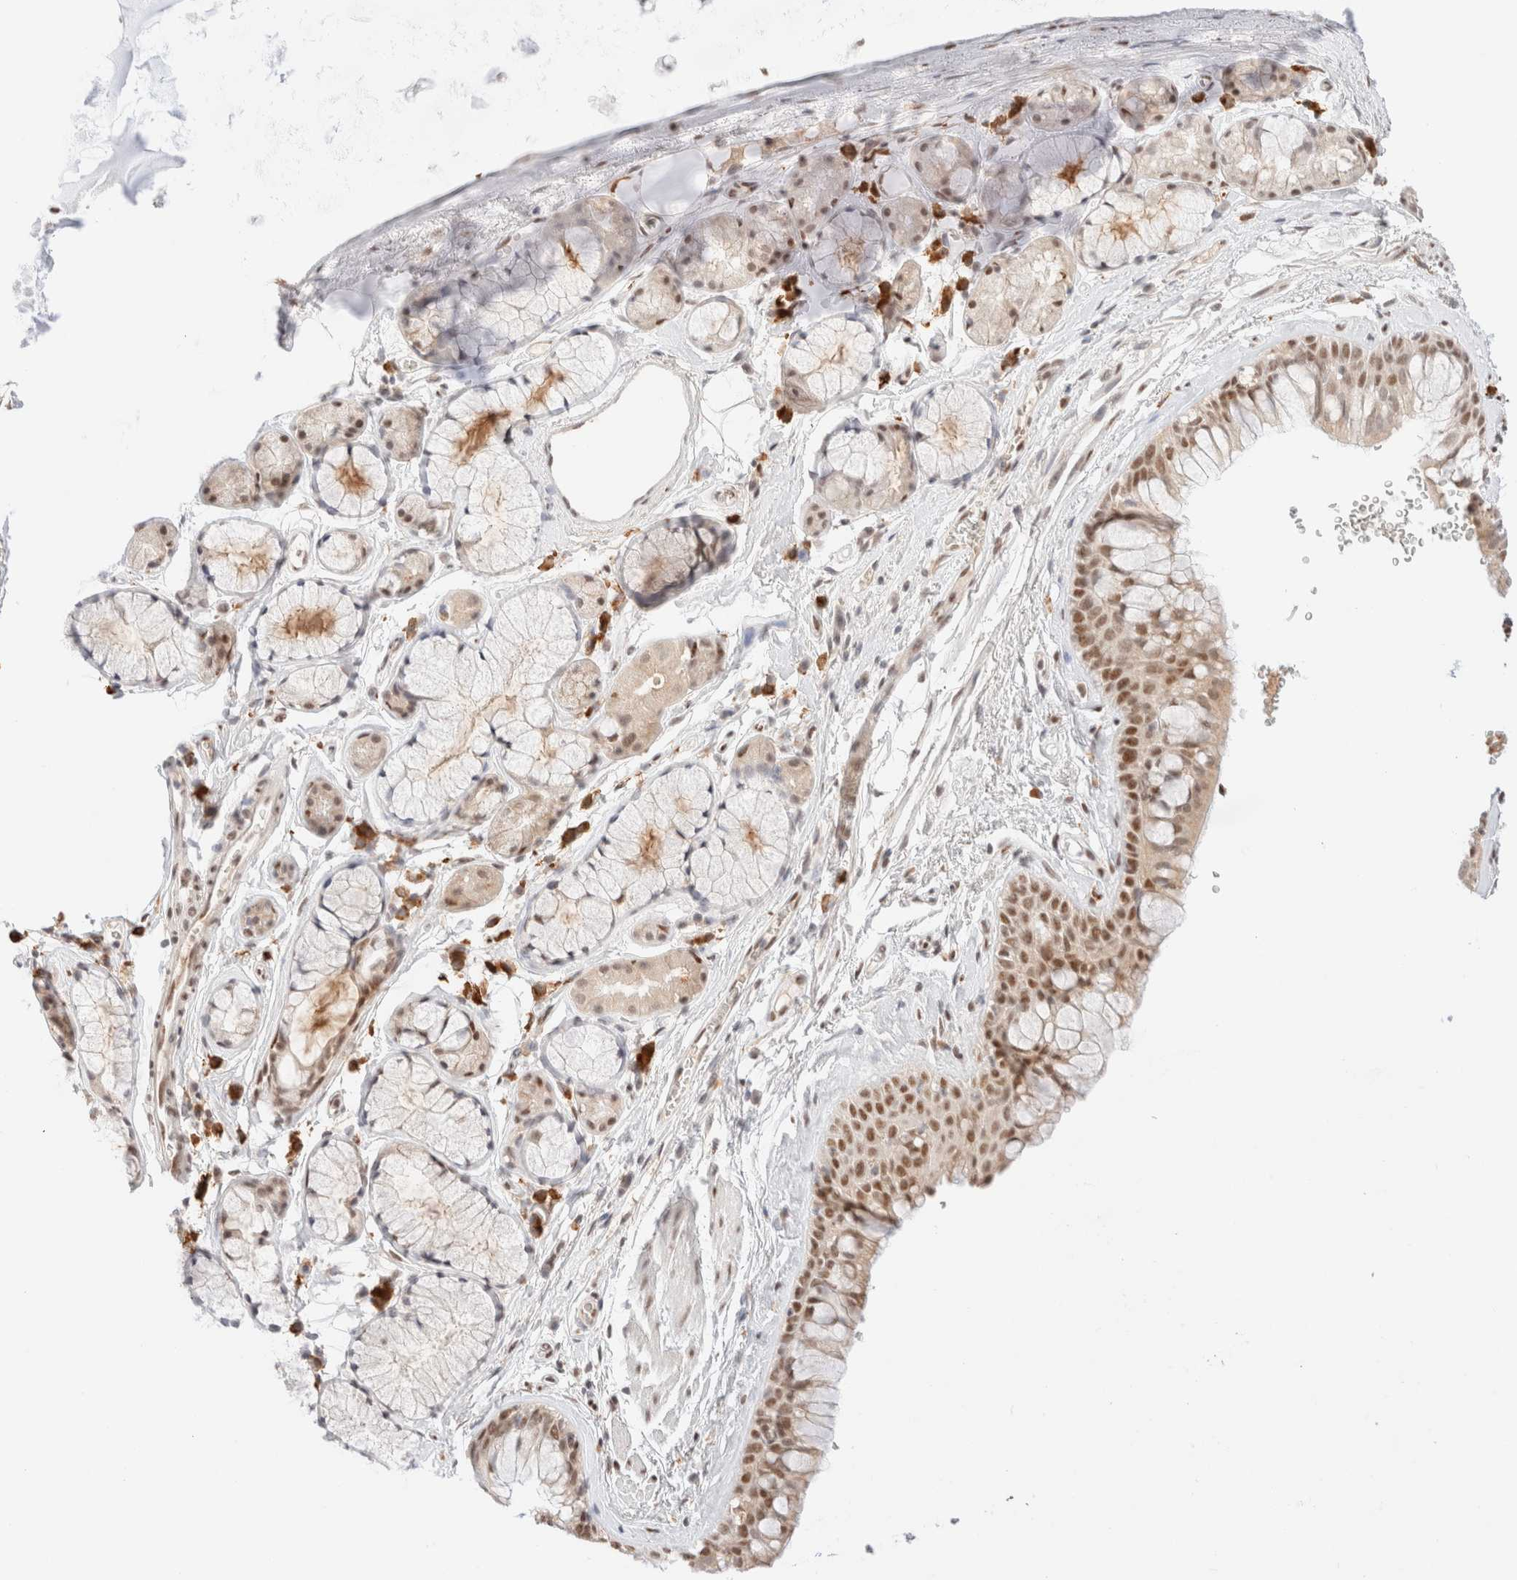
{"staining": {"intensity": "moderate", "quantity": ">75%", "location": "nuclear"}, "tissue": "bronchus", "cell_type": "Respiratory epithelial cells", "image_type": "normal", "snomed": [{"axis": "morphology", "description": "Normal tissue, NOS"}, {"axis": "topography", "description": "Cartilage tissue"}, {"axis": "topography", "description": "Bronchus"}], "caption": "This photomicrograph displays immunohistochemistry staining of normal bronchus, with medium moderate nuclear positivity in about >75% of respiratory epithelial cells.", "gene": "CIC", "patient": {"sex": "female", "age": 53}}